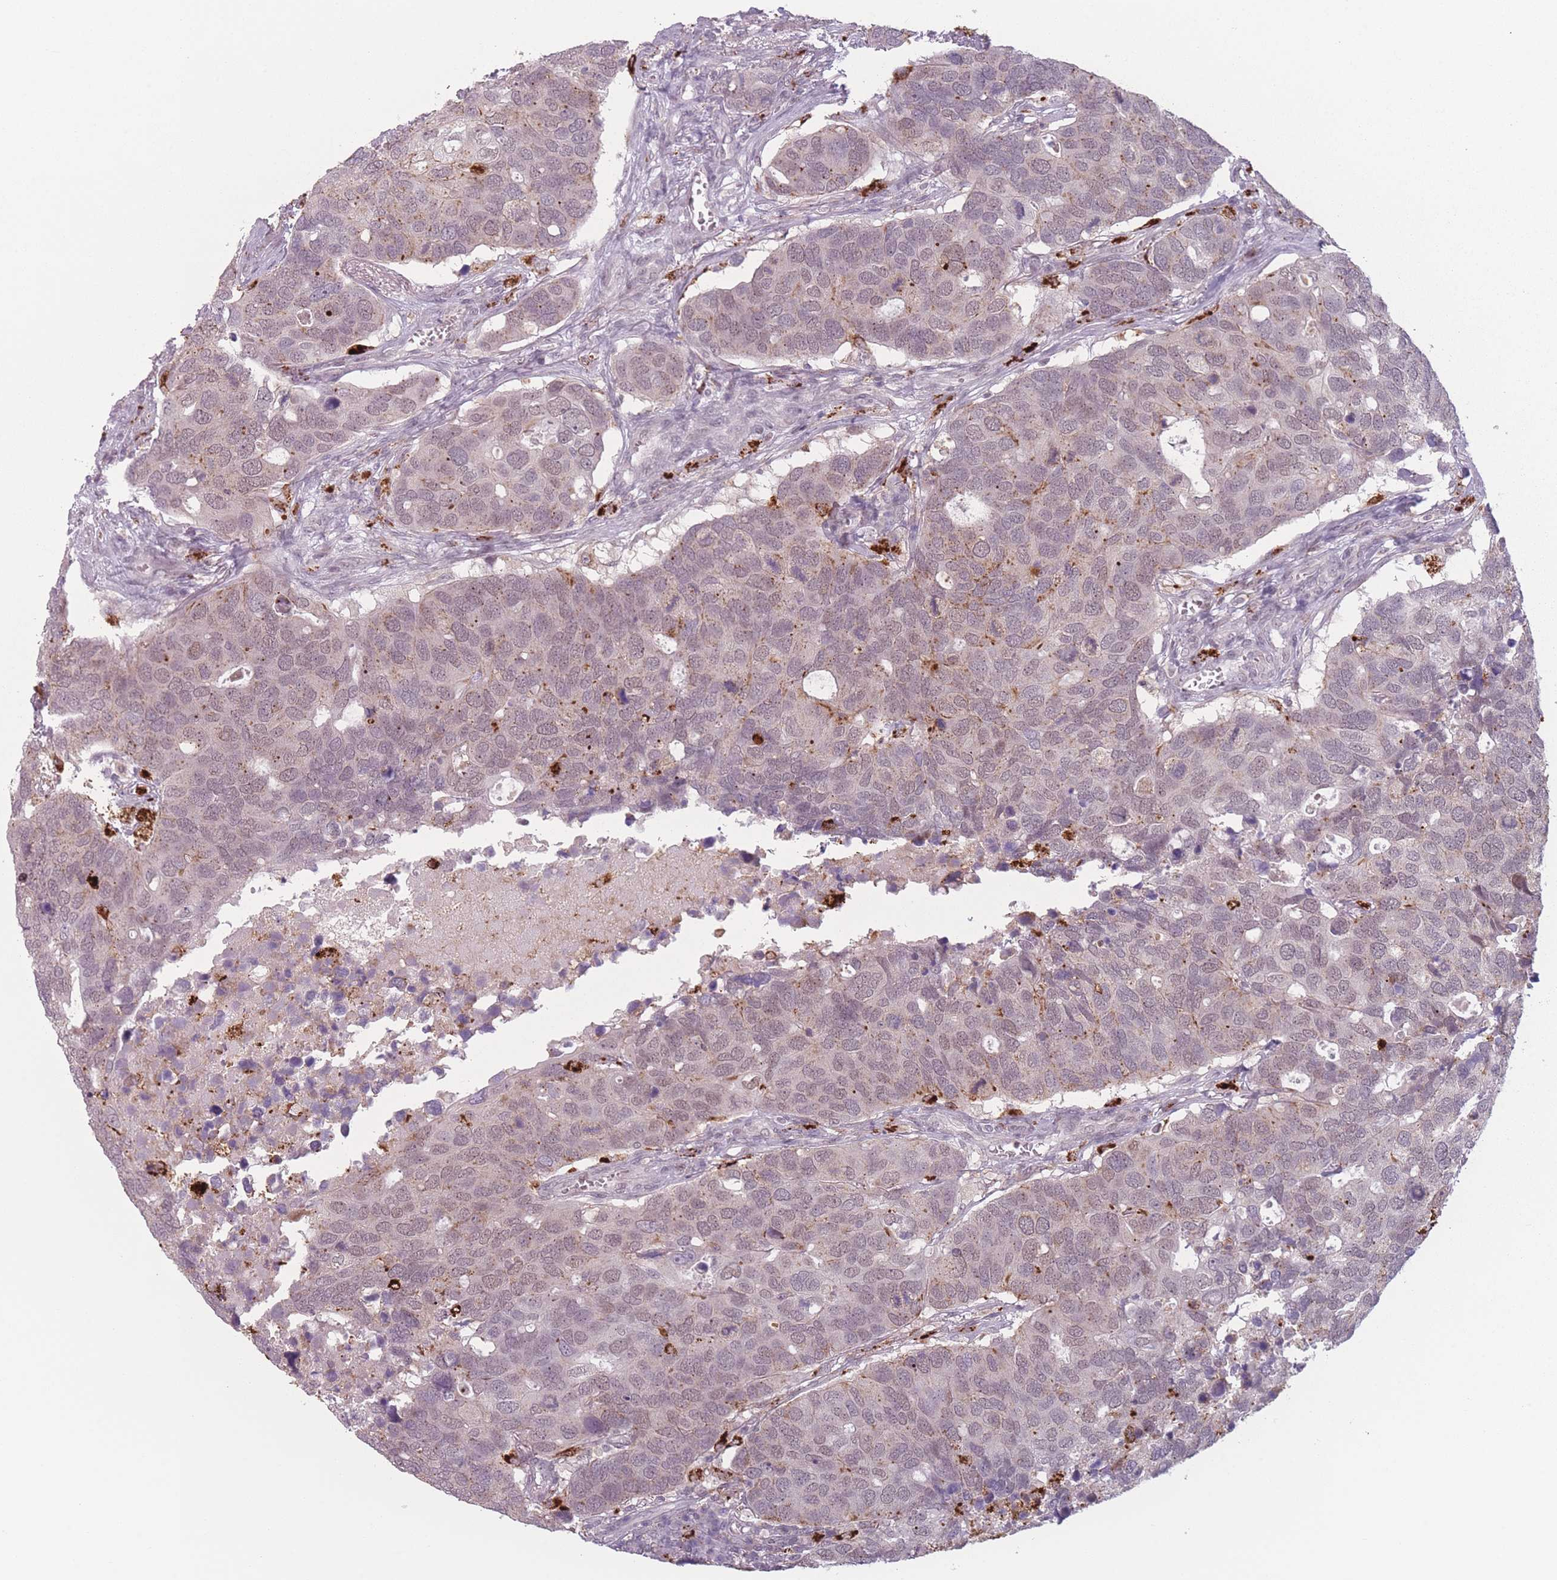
{"staining": {"intensity": "weak", "quantity": ">75%", "location": "nuclear"}, "tissue": "breast cancer", "cell_type": "Tumor cells", "image_type": "cancer", "snomed": [{"axis": "morphology", "description": "Duct carcinoma"}, {"axis": "topography", "description": "Breast"}], "caption": "Human breast cancer stained for a protein (brown) displays weak nuclear positive positivity in approximately >75% of tumor cells.", "gene": "OR10C1", "patient": {"sex": "female", "age": 83}}